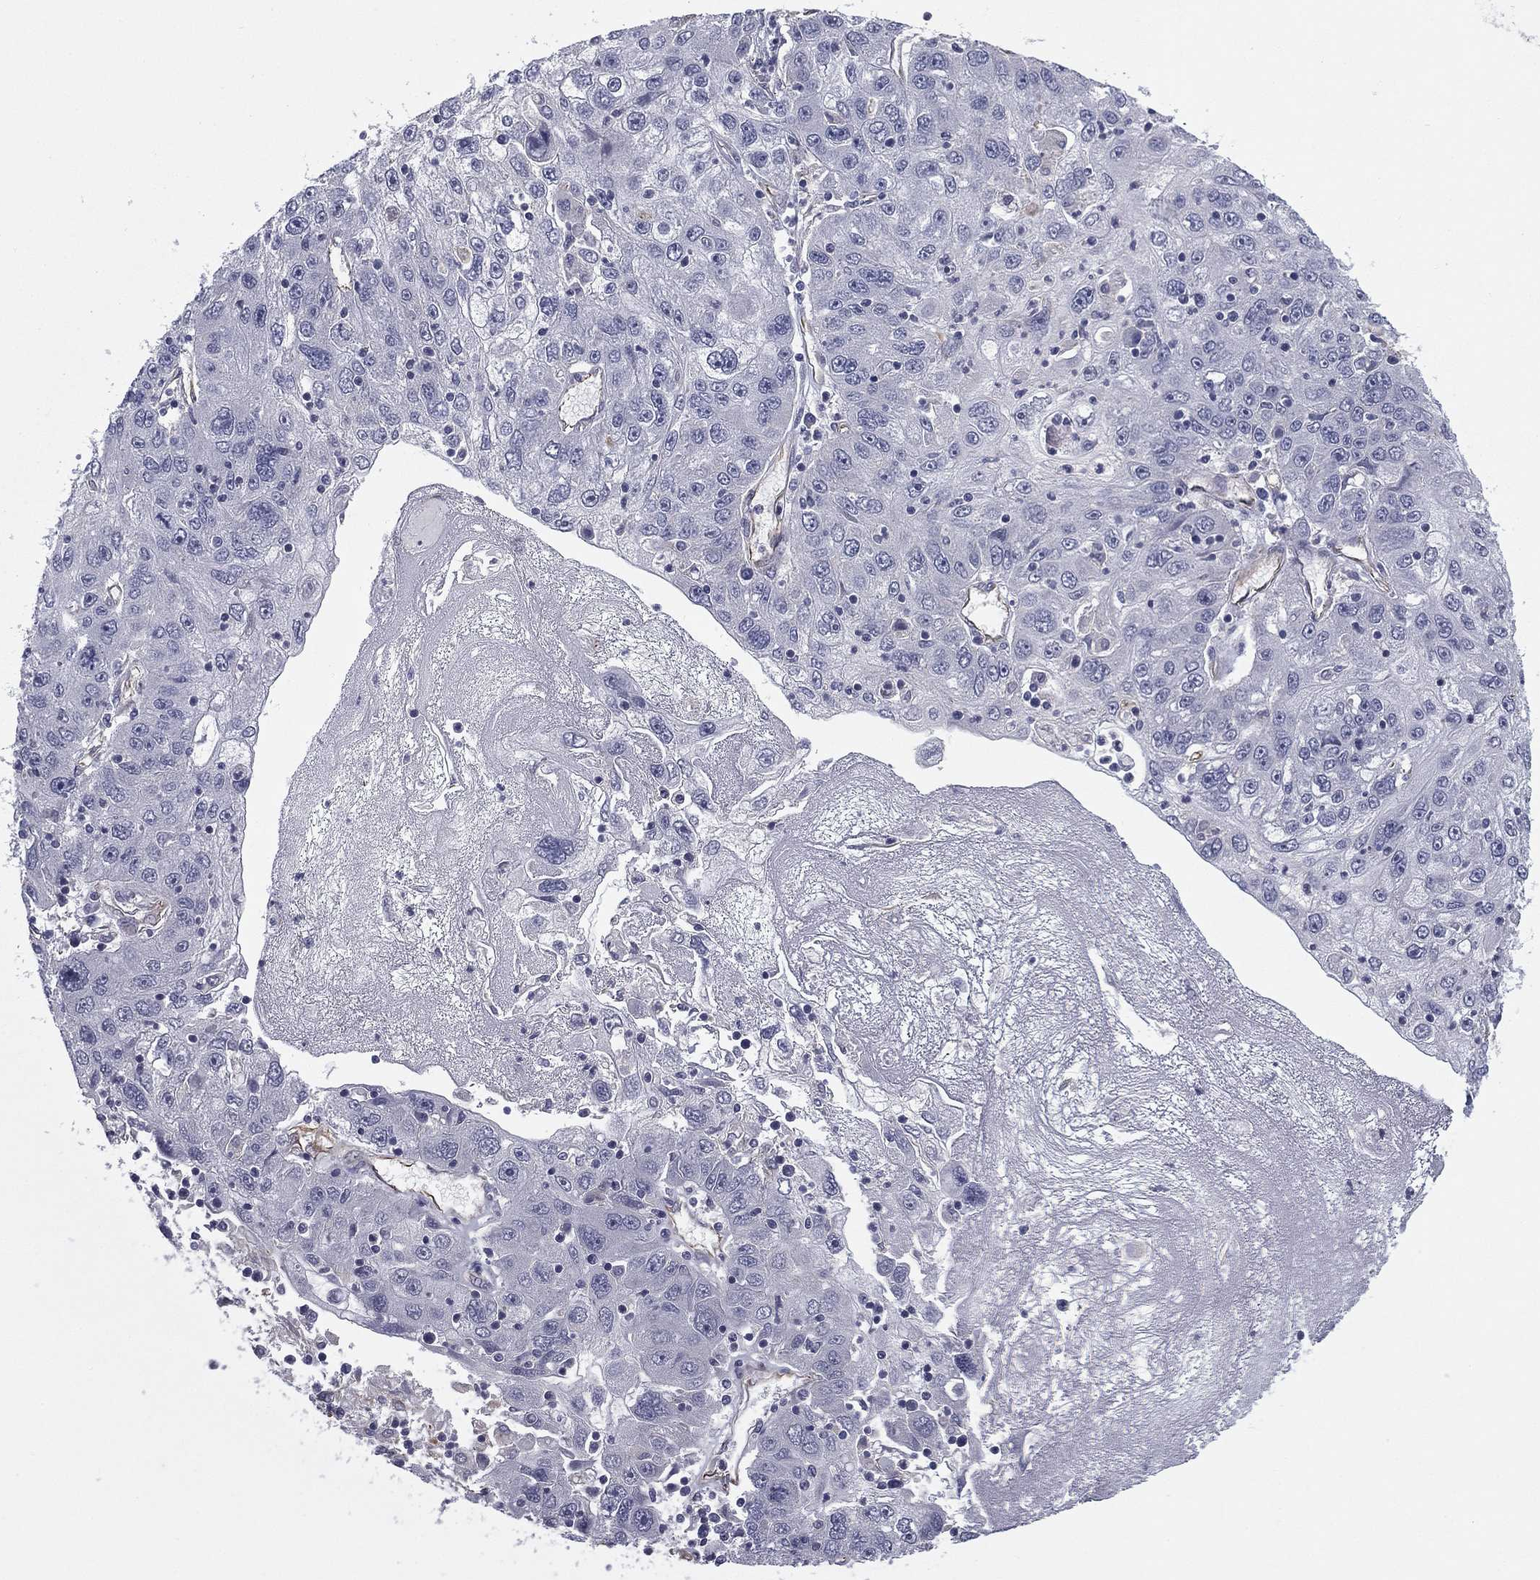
{"staining": {"intensity": "negative", "quantity": "none", "location": "none"}, "tissue": "stomach cancer", "cell_type": "Tumor cells", "image_type": "cancer", "snomed": [{"axis": "morphology", "description": "Adenocarcinoma, NOS"}, {"axis": "topography", "description": "Stomach"}], "caption": "Immunohistochemical staining of adenocarcinoma (stomach) shows no significant staining in tumor cells.", "gene": "SCUBE1", "patient": {"sex": "male", "age": 56}}